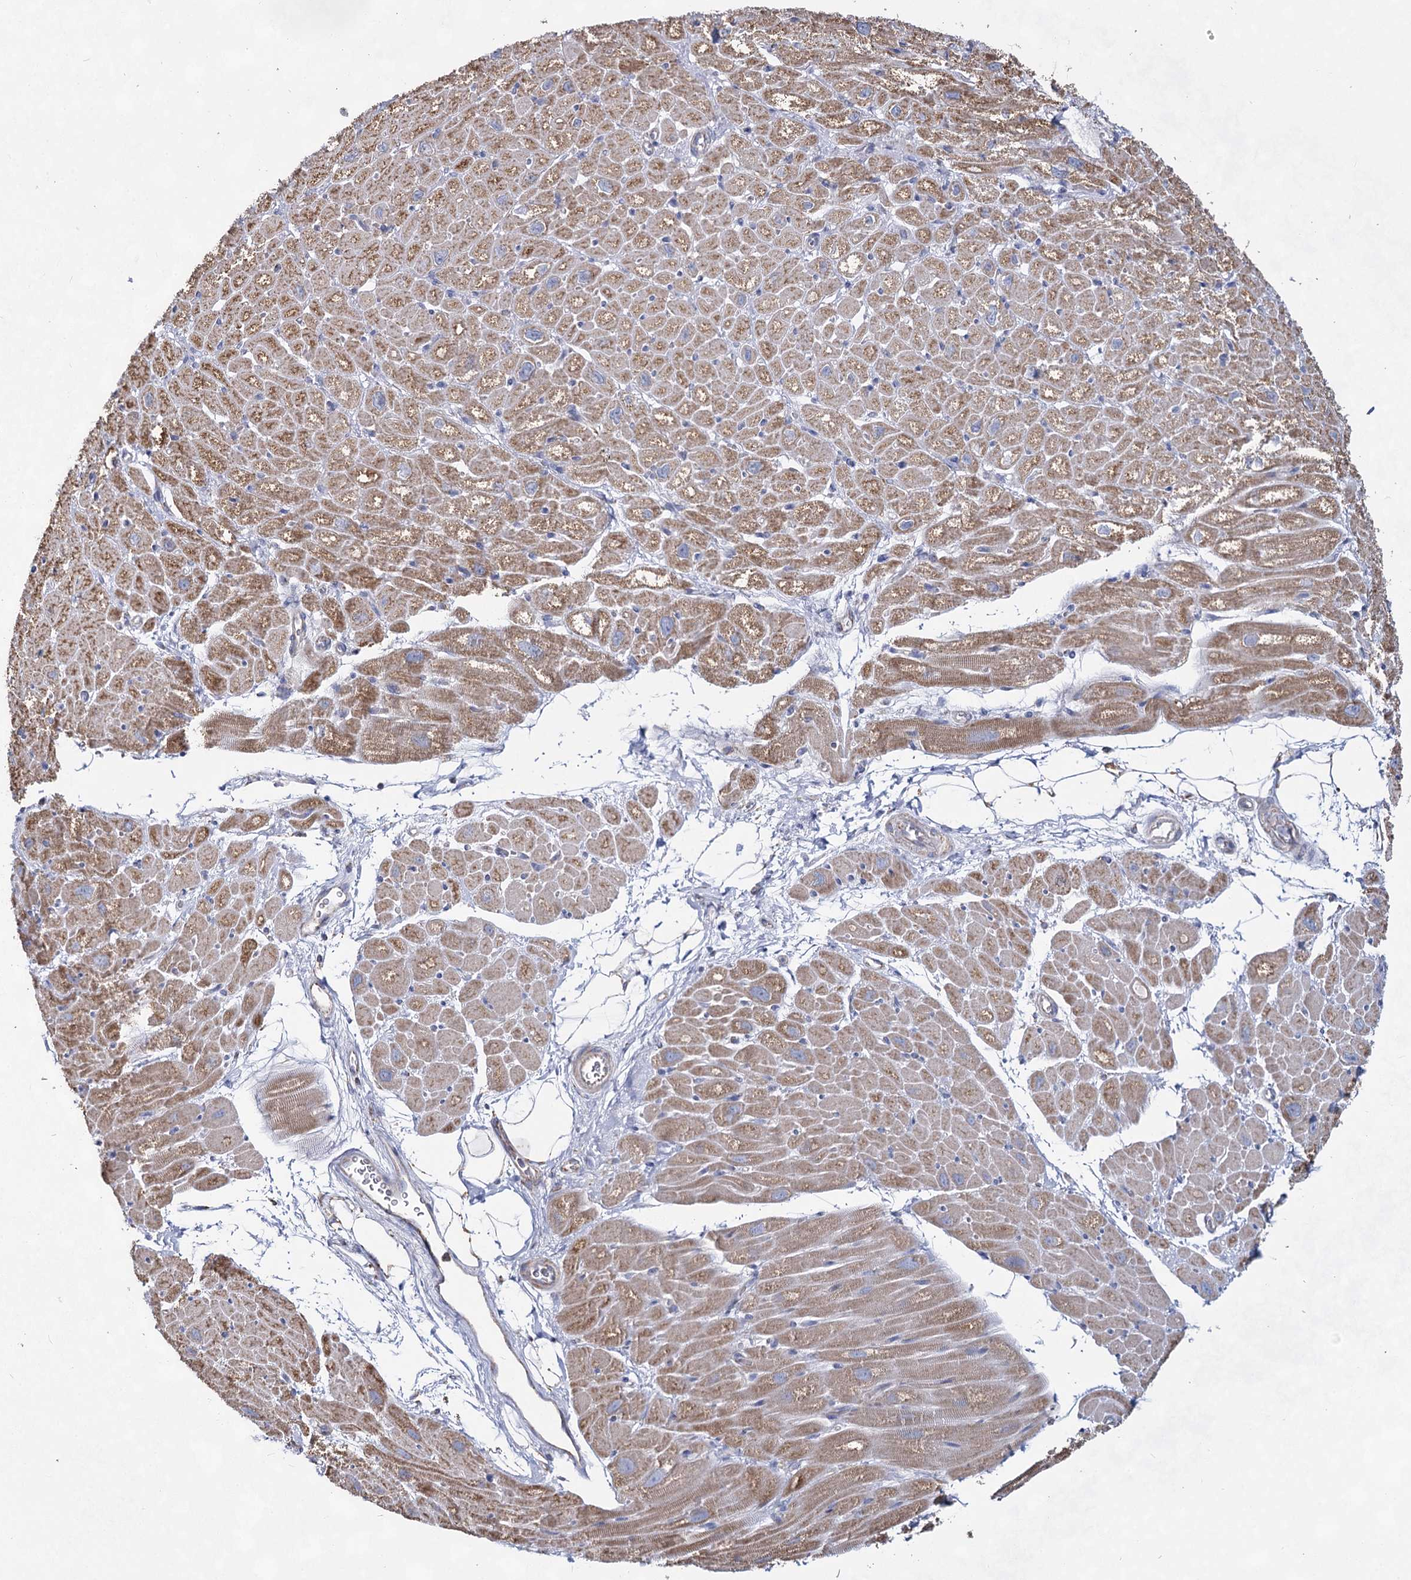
{"staining": {"intensity": "moderate", "quantity": ">75%", "location": "cytoplasmic/membranous"}, "tissue": "heart muscle", "cell_type": "Cardiomyocytes", "image_type": "normal", "snomed": [{"axis": "morphology", "description": "Normal tissue, NOS"}, {"axis": "topography", "description": "Heart"}], "caption": "Approximately >75% of cardiomyocytes in benign human heart muscle exhibit moderate cytoplasmic/membranous protein expression as visualized by brown immunohistochemical staining.", "gene": "CCDC73", "patient": {"sex": "male", "age": 50}}